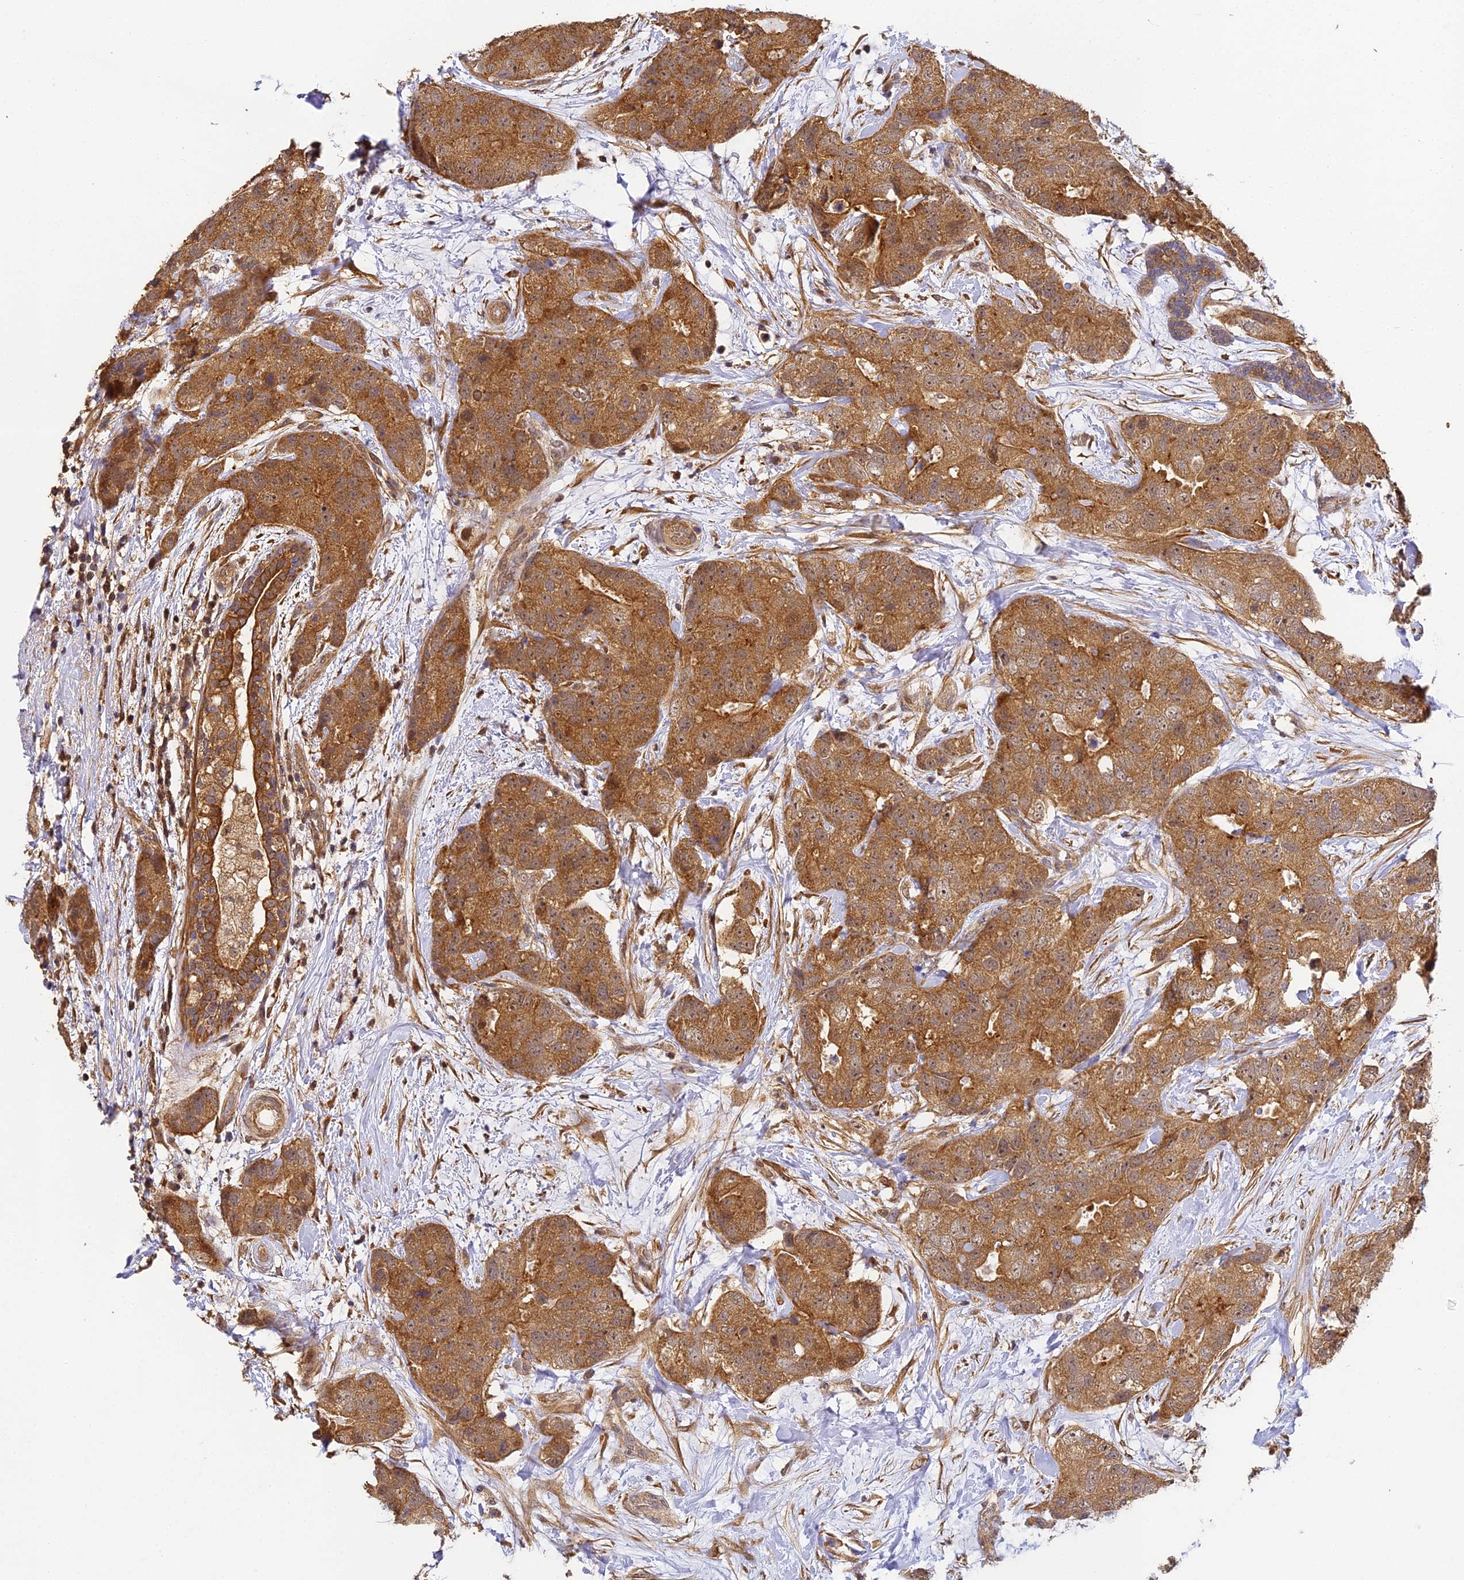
{"staining": {"intensity": "moderate", "quantity": ">75%", "location": "cytoplasmic/membranous,nuclear"}, "tissue": "breast cancer", "cell_type": "Tumor cells", "image_type": "cancer", "snomed": [{"axis": "morphology", "description": "Duct carcinoma"}, {"axis": "topography", "description": "Breast"}], "caption": "The photomicrograph shows immunohistochemical staining of breast invasive ductal carcinoma. There is moderate cytoplasmic/membranous and nuclear positivity is present in approximately >75% of tumor cells.", "gene": "ZNF443", "patient": {"sex": "female", "age": 62}}